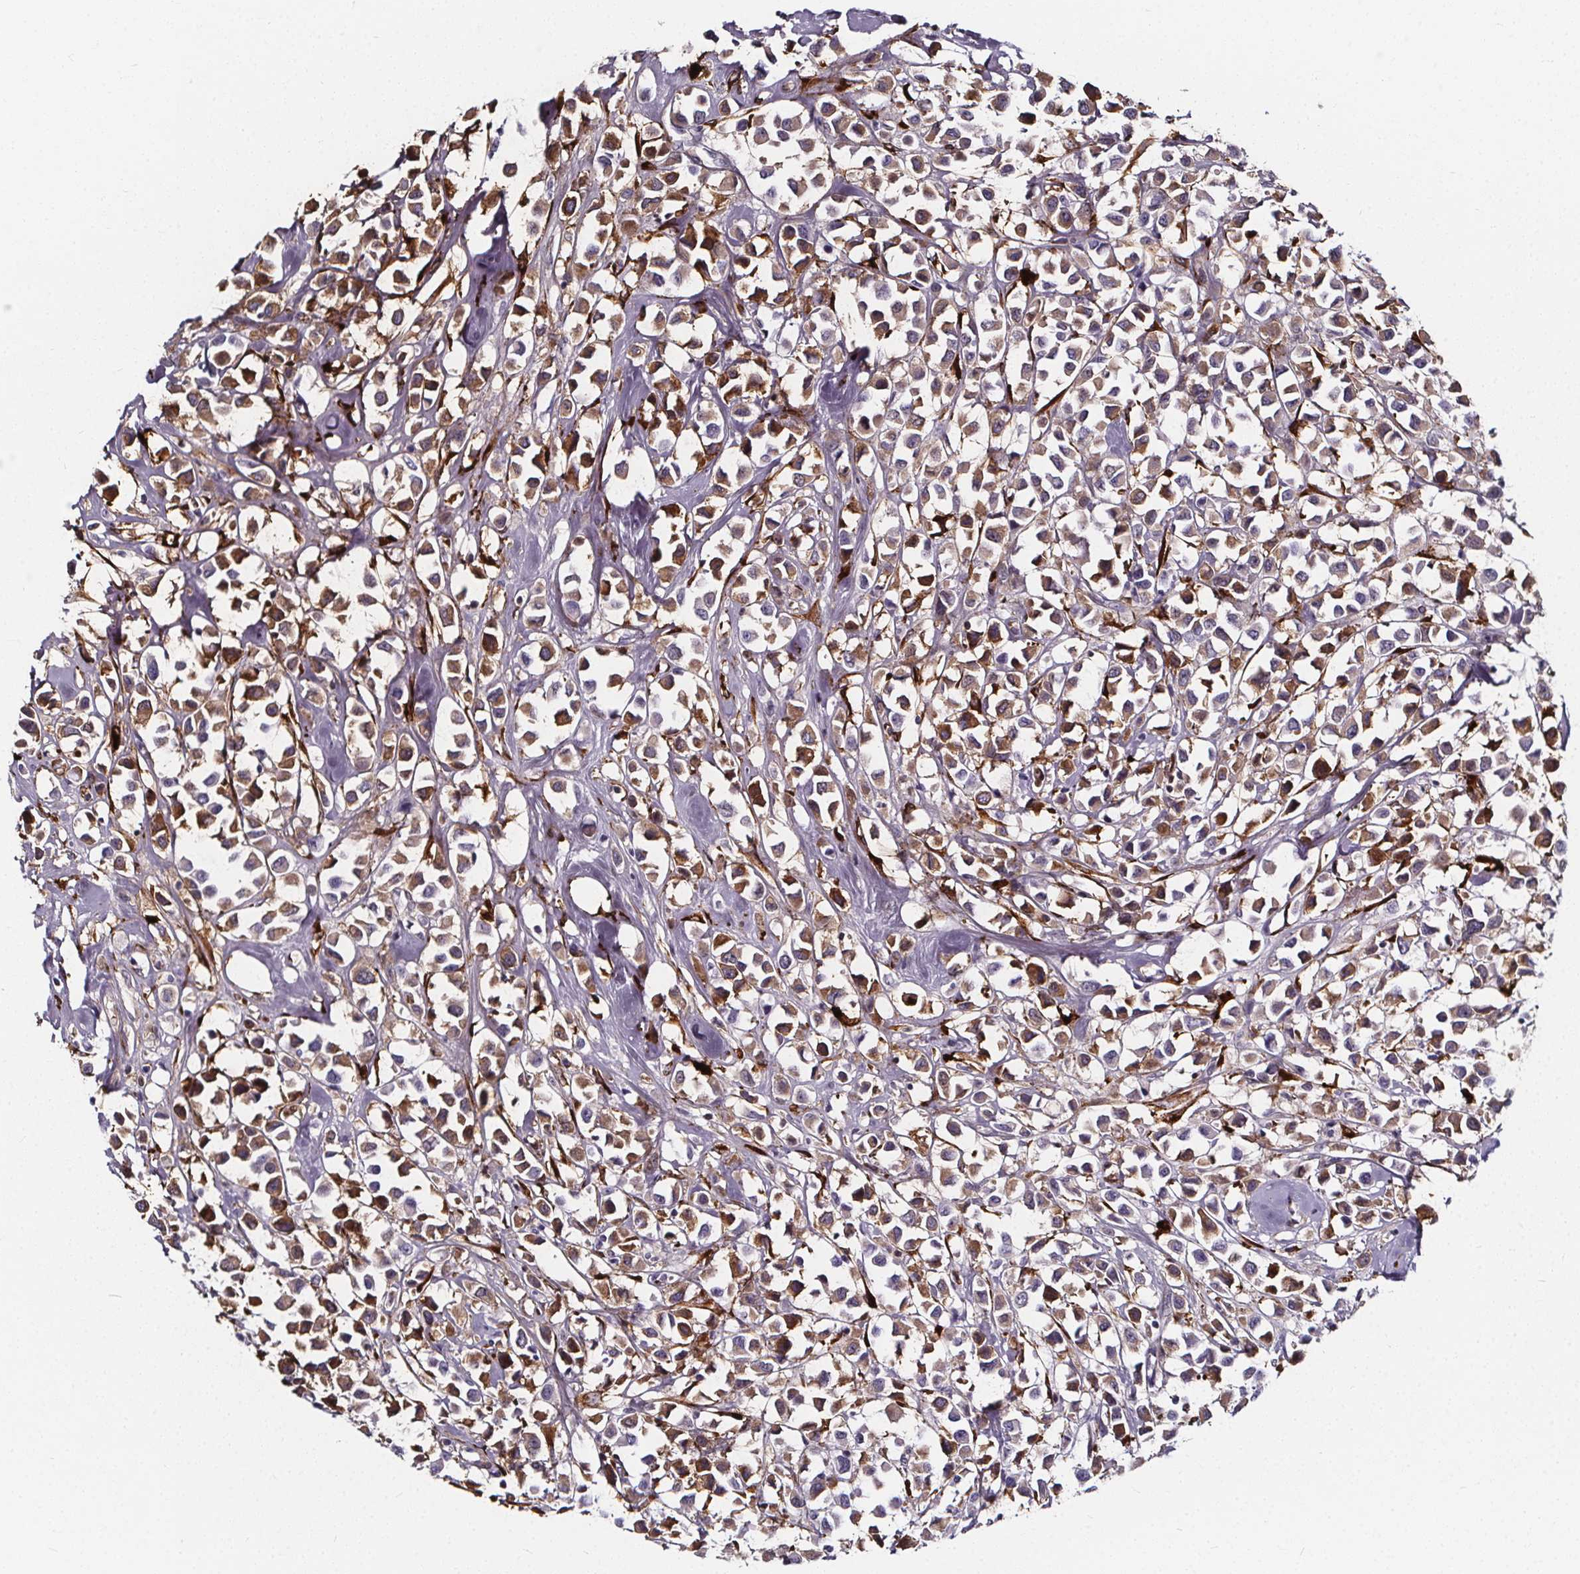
{"staining": {"intensity": "negative", "quantity": "none", "location": "none"}, "tissue": "breast cancer", "cell_type": "Tumor cells", "image_type": "cancer", "snomed": [{"axis": "morphology", "description": "Duct carcinoma"}, {"axis": "topography", "description": "Breast"}], "caption": "Histopathology image shows no protein positivity in tumor cells of breast invasive ductal carcinoma tissue. (Immunohistochemistry (ihc), brightfield microscopy, high magnification).", "gene": "AEBP1", "patient": {"sex": "female", "age": 61}}